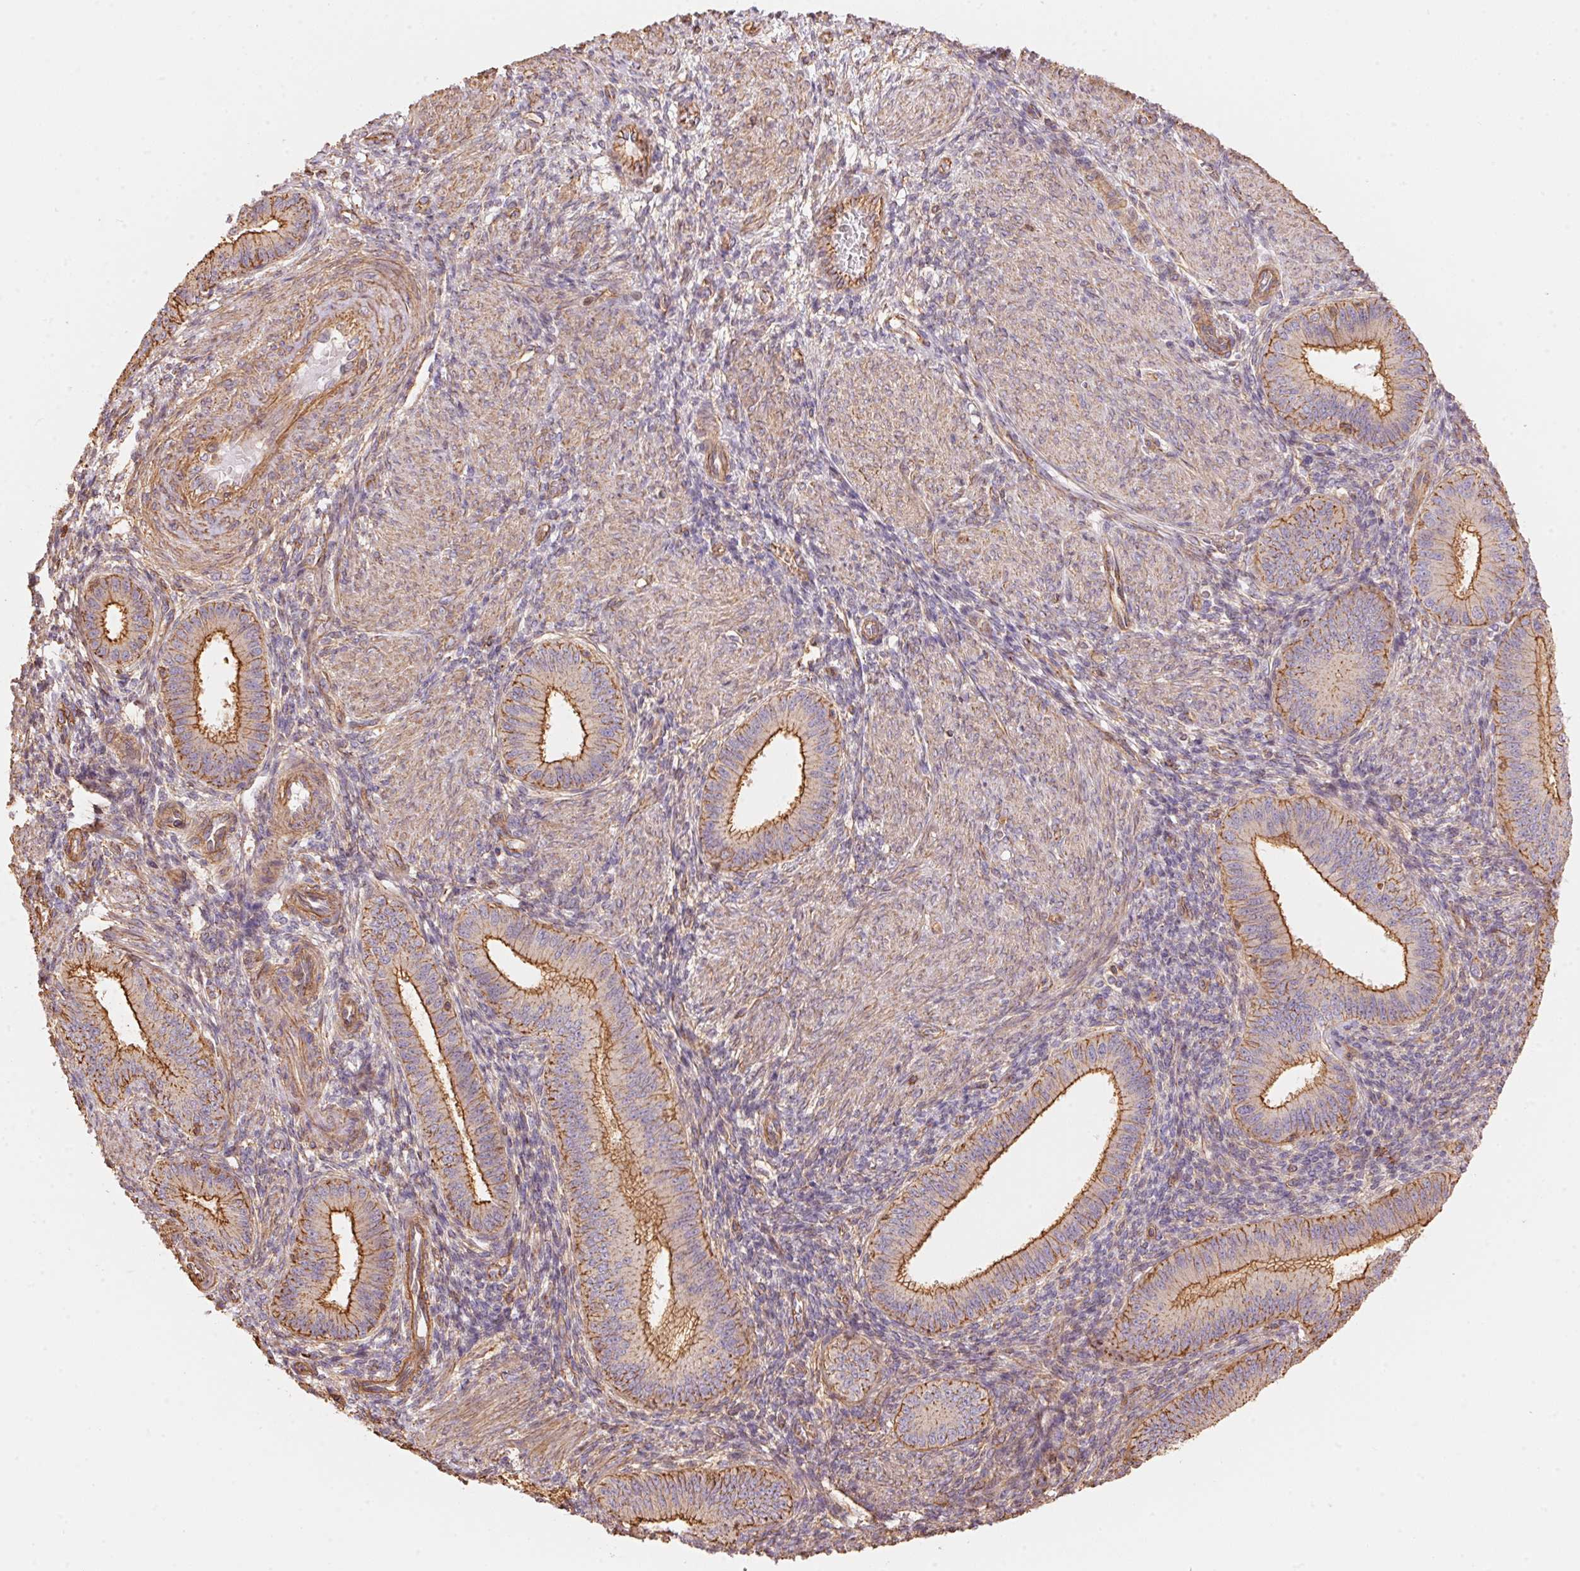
{"staining": {"intensity": "negative", "quantity": "none", "location": "none"}, "tissue": "endometrium", "cell_type": "Cells in endometrial stroma", "image_type": "normal", "snomed": [{"axis": "morphology", "description": "Normal tissue, NOS"}, {"axis": "topography", "description": "Endometrium"}], "caption": "The immunohistochemistry photomicrograph has no significant positivity in cells in endometrial stroma of endometrium.", "gene": "FRAS1", "patient": {"sex": "female", "age": 39}}